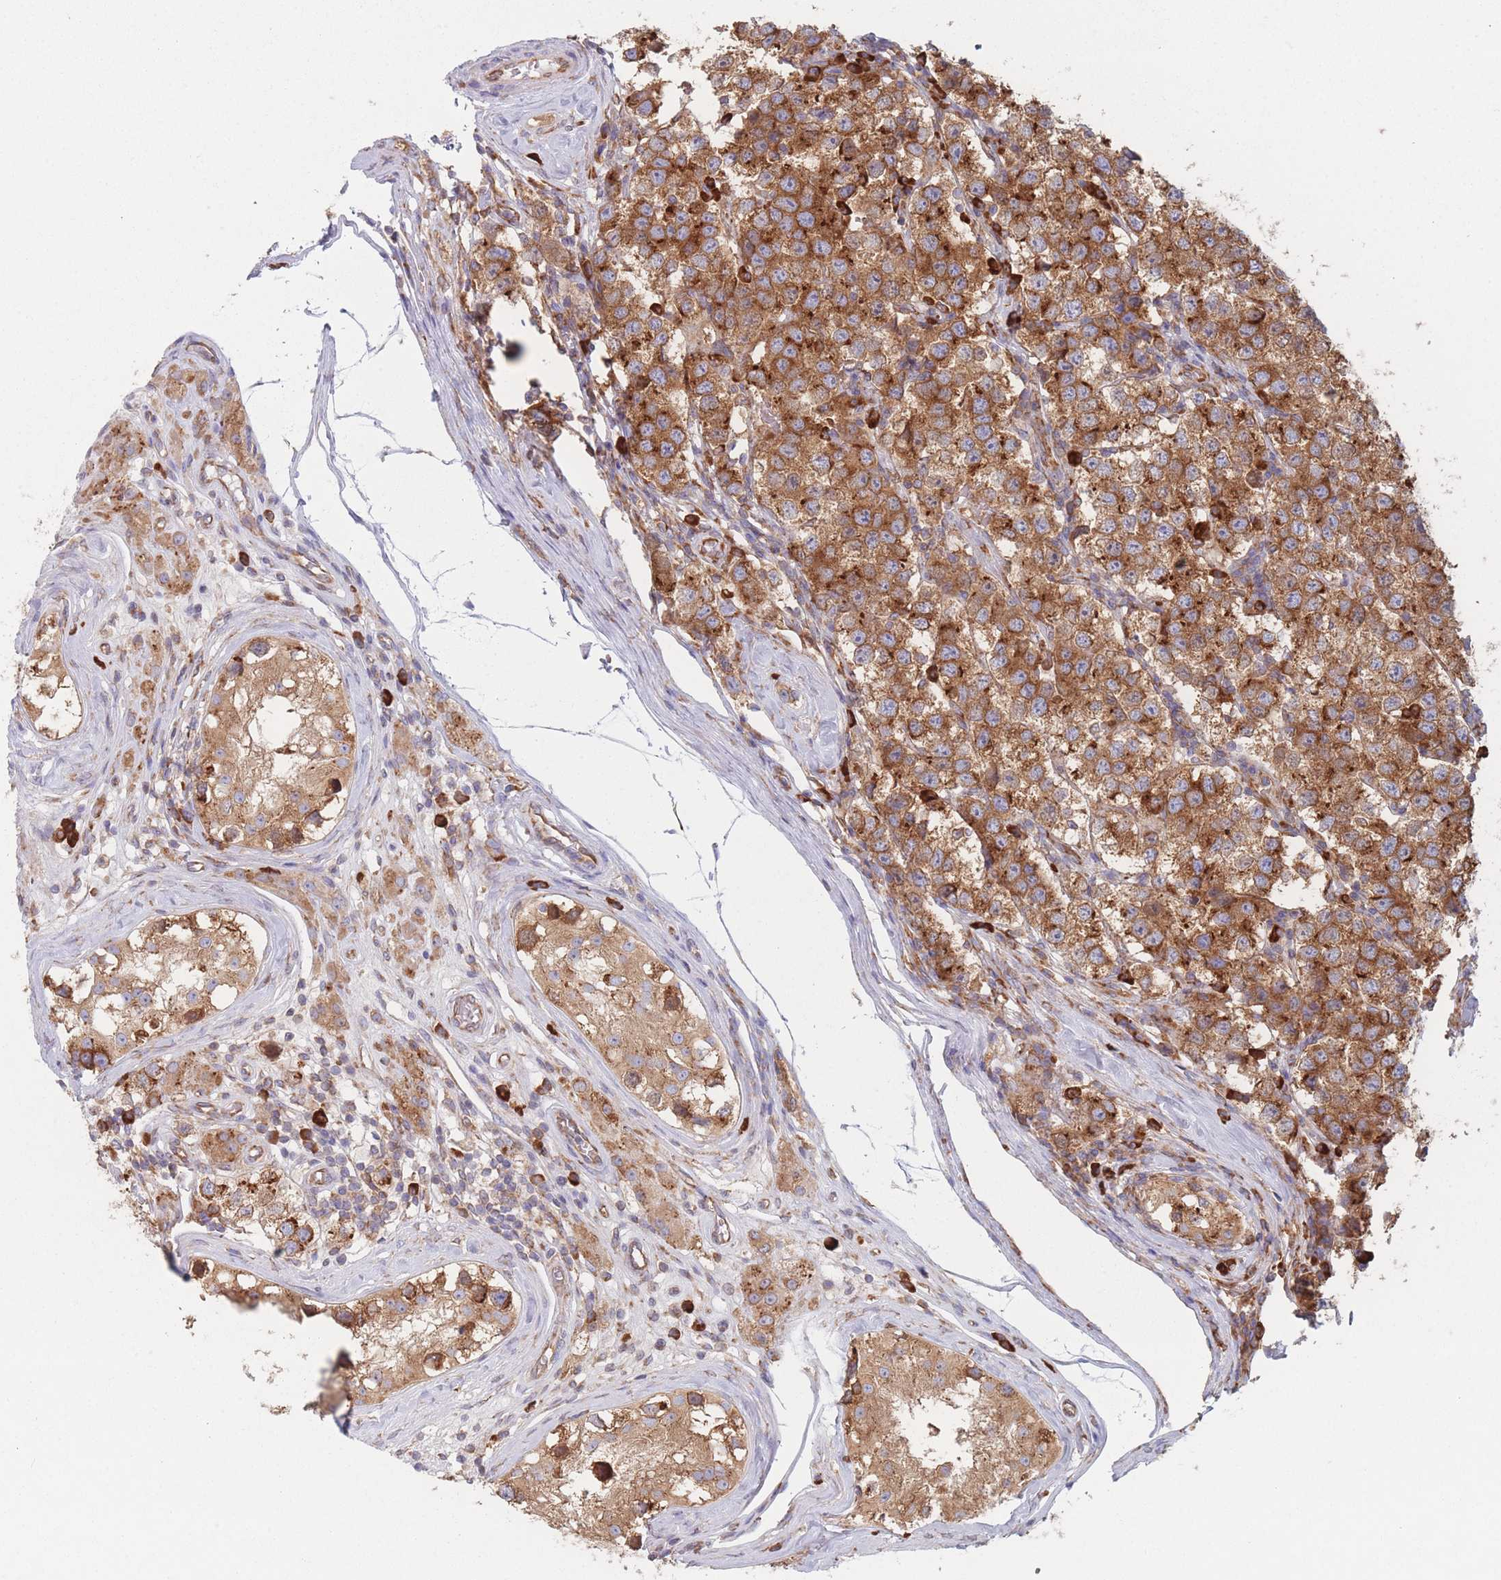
{"staining": {"intensity": "moderate", "quantity": ">75%", "location": "cytoplasmic/membranous"}, "tissue": "testis cancer", "cell_type": "Tumor cells", "image_type": "cancer", "snomed": [{"axis": "morphology", "description": "Seminoma, NOS"}, {"axis": "topography", "description": "Testis"}], "caption": "Immunohistochemical staining of human testis cancer (seminoma) reveals medium levels of moderate cytoplasmic/membranous protein expression in about >75% of tumor cells.", "gene": "EEF1B2", "patient": {"sex": "male", "age": 34}}